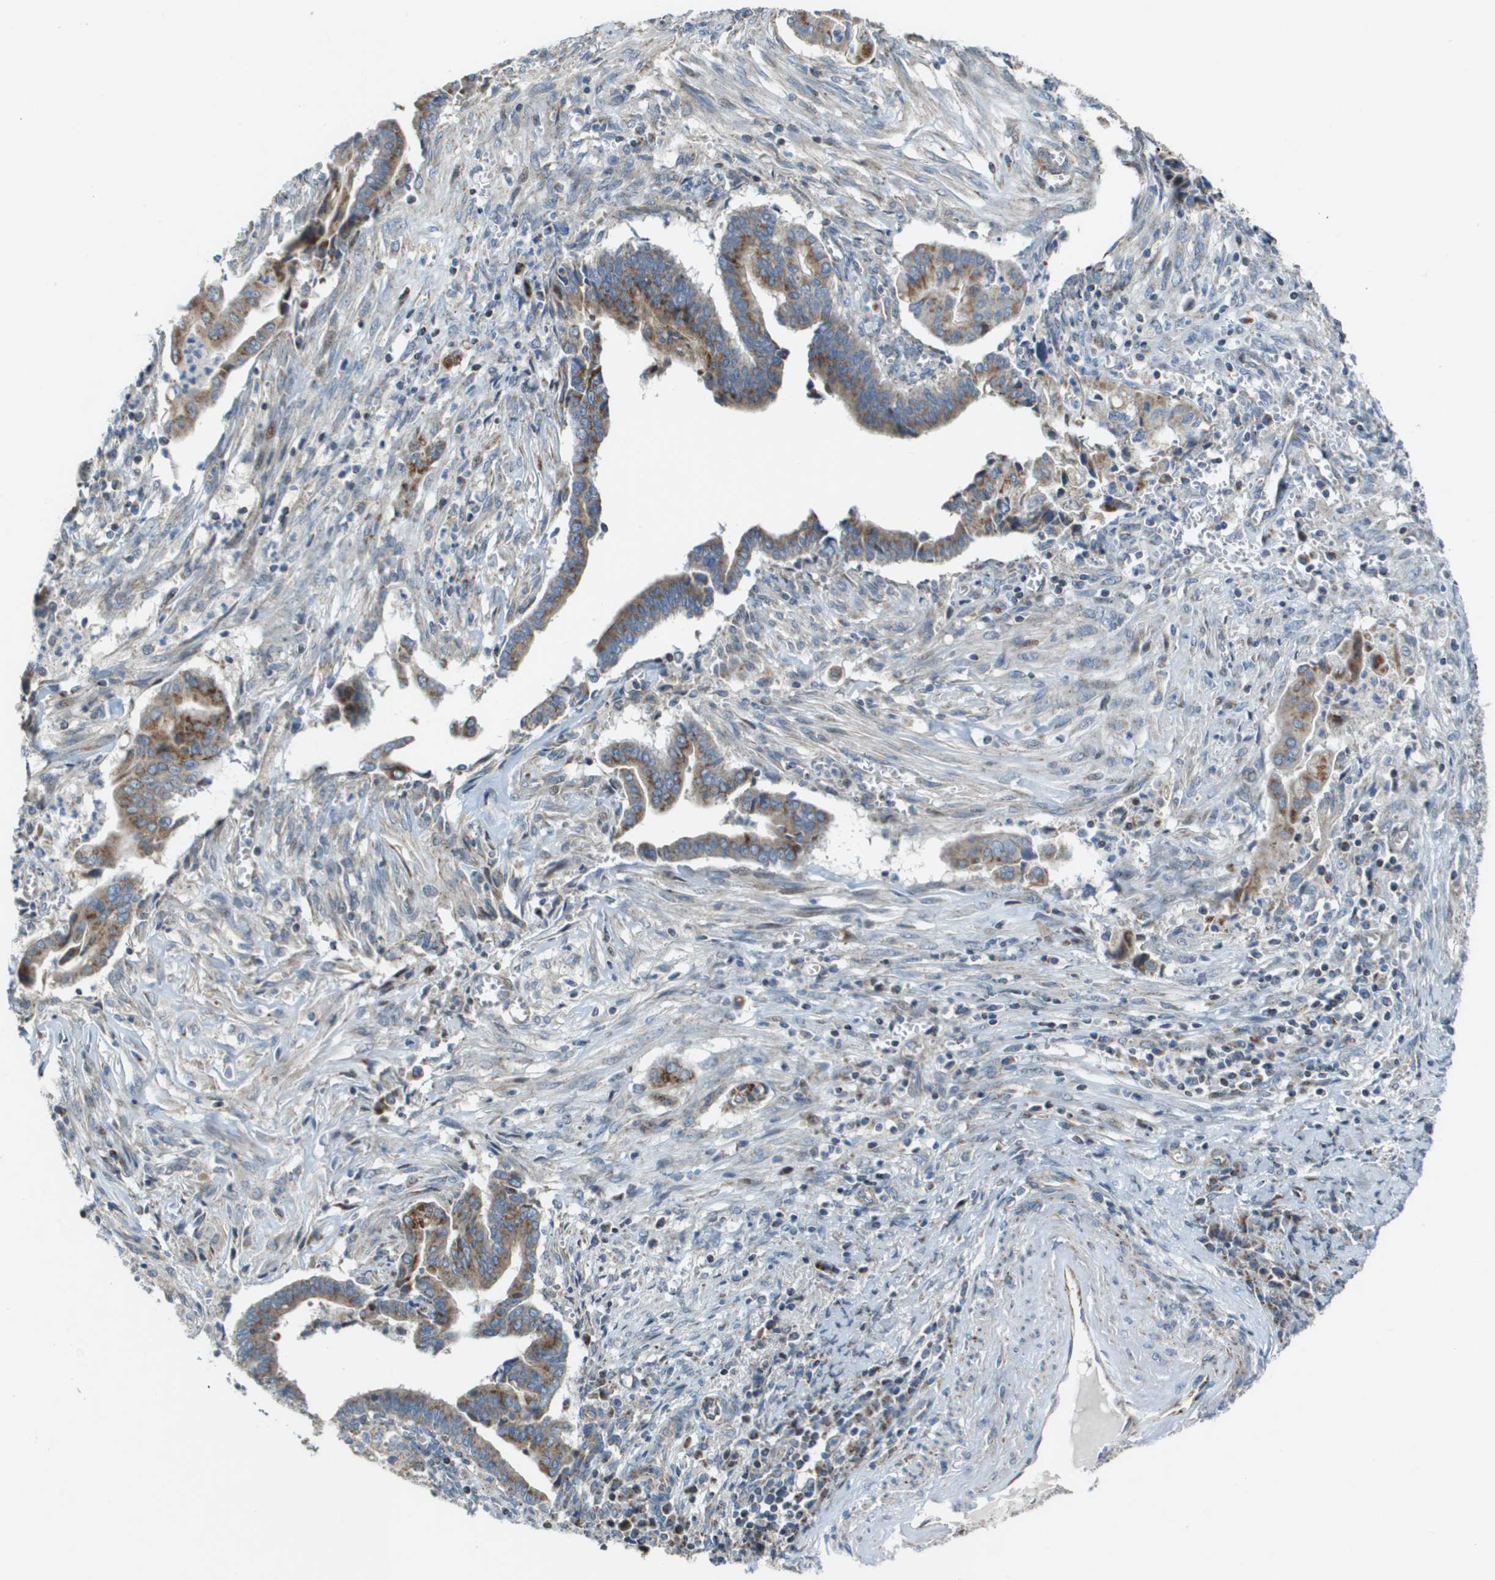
{"staining": {"intensity": "moderate", "quantity": ">75%", "location": "cytoplasmic/membranous"}, "tissue": "cervical cancer", "cell_type": "Tumor cells", "image_type": "cancer", "snomed": [{"axis": "morphology", "description": "Adenocarcinoma, NOS"}, {"axis": "topography", "description": "Cervix"}], "caption": "Immunohistochemistry (IHC) of cervical cancer (adenocarcinoma) demonstrates medium levels of moderate cytoplasmic/membranous expression in approximately >75% of tumor cells.", "gene": "MGAT3", "patient": {"sex": "female", "age": 44}}